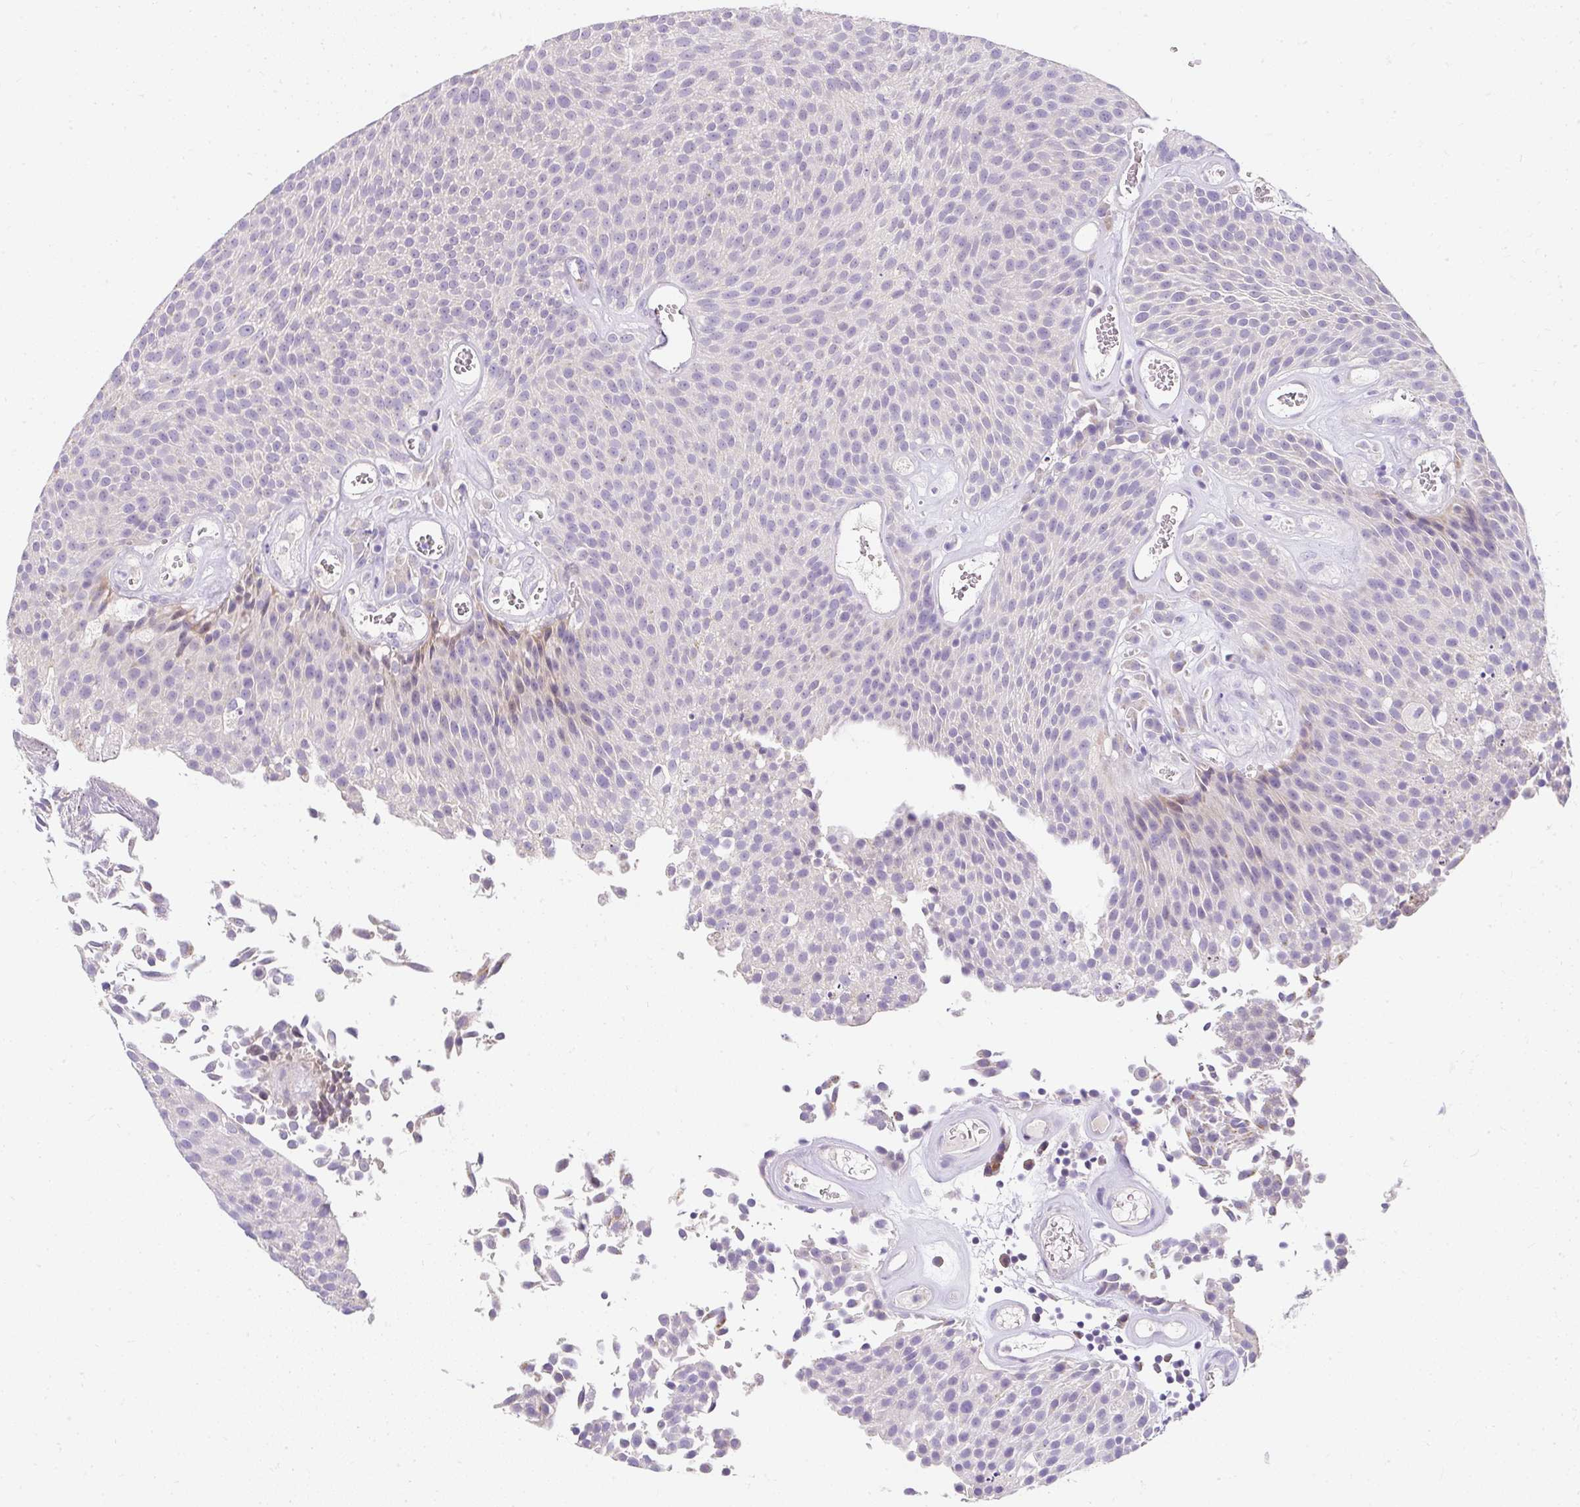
{"staining": {"intensity": "weak", "quantity": "<25%", "location": "cytoplasmic/membranous"}, "tissue": "urothelial cancer", "cell_type": "Tumor cells", "image_type": "cancer", "snomed": [{"axis": "morphology", "description": "Urothelial carcinoma, Low grade"}, {"axis": "topography", "description": "Urinary bladder"}], "caption": "Tumor cells are negative for brown protein staining in urothelial cancer.", "gene": "DTX4", "patient": {"sex": "female", "age": 79}}